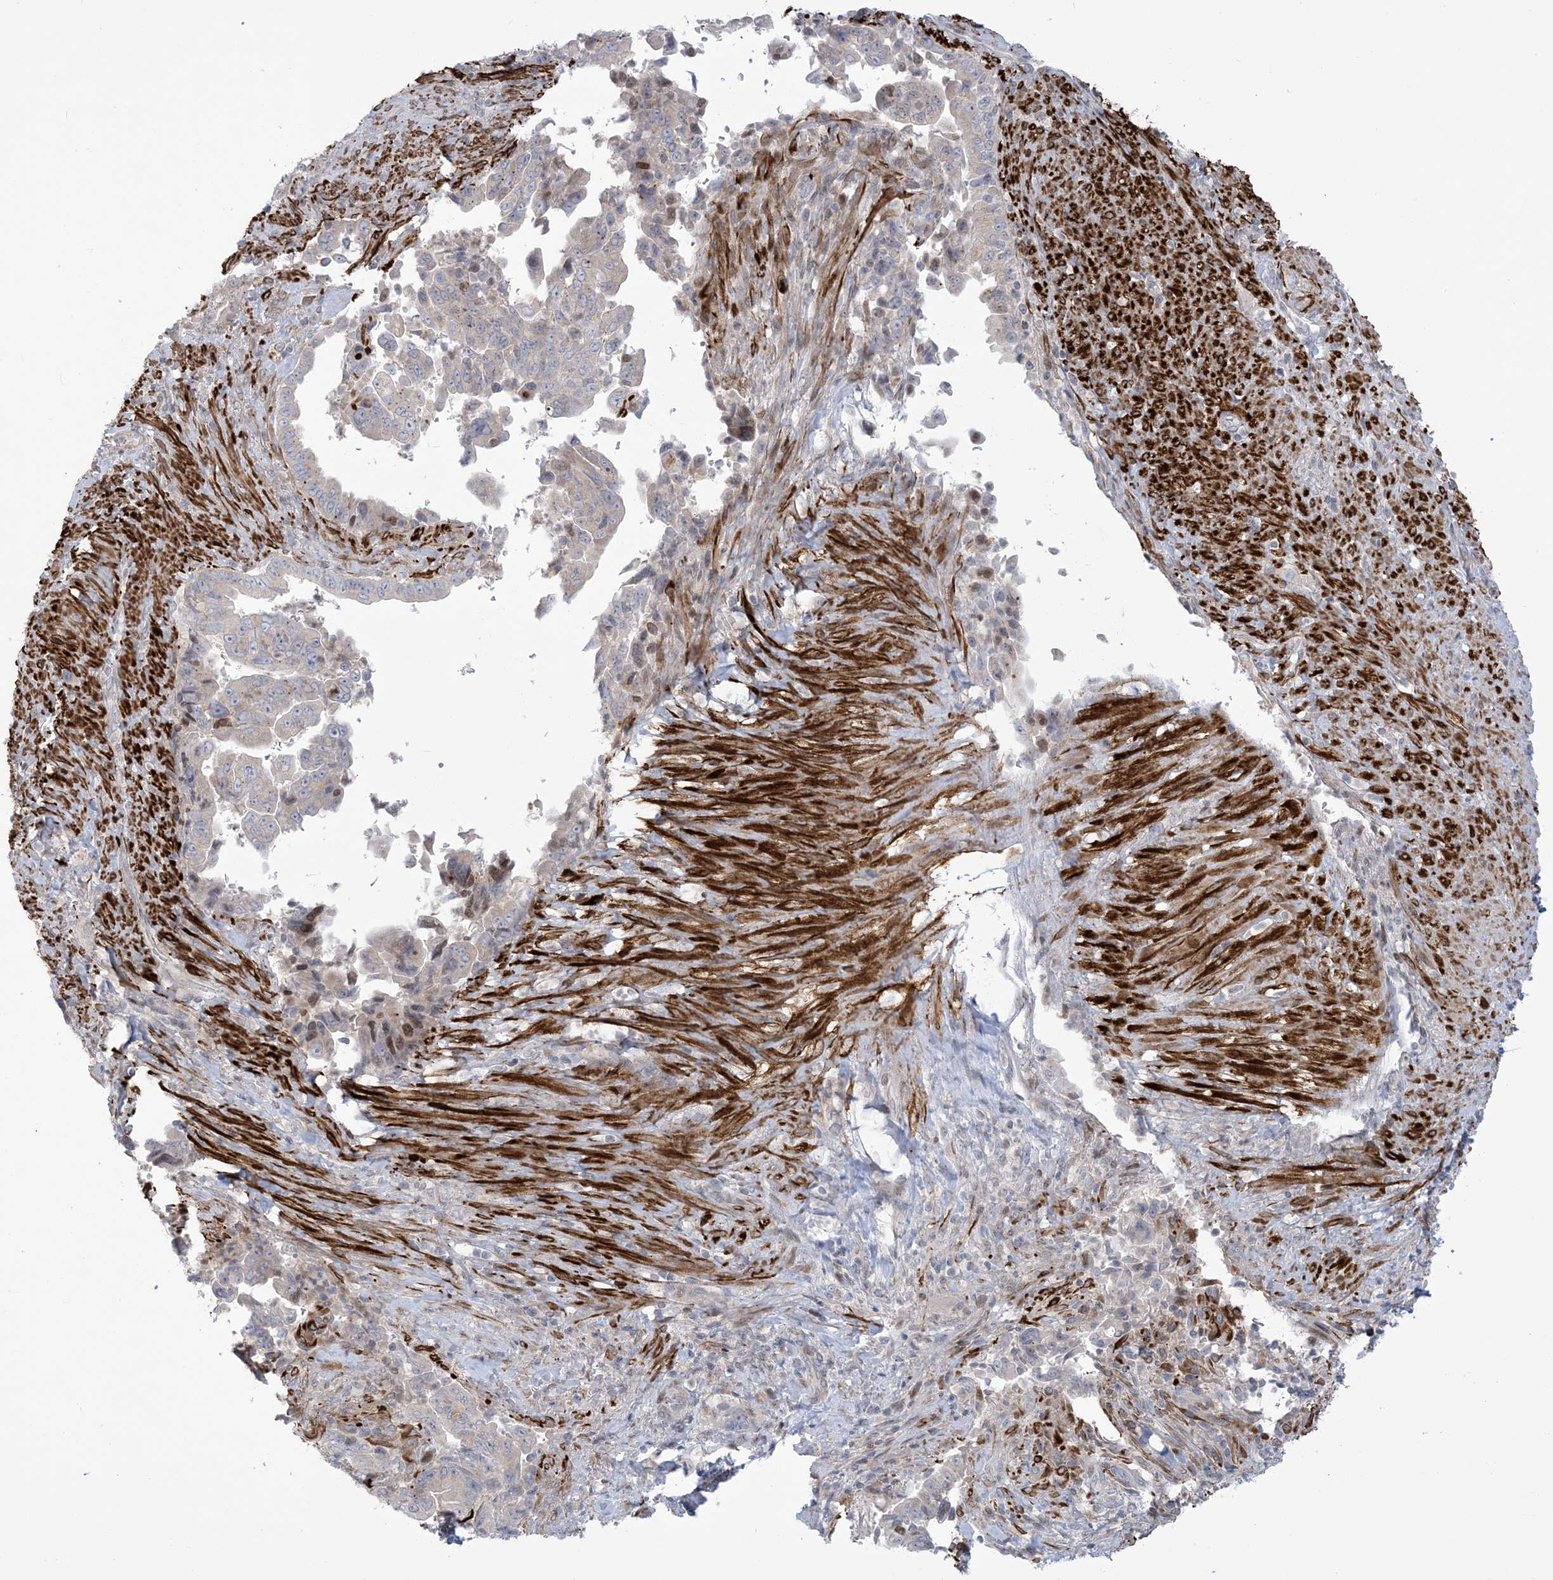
{"staining": {"intensity": "negative", "quantity": "none", "location": "none"}, "tissue": "pancreatic cancer", "cell_type": "Tumor cells", "image_type": "cancer", "snomed": [{"axis": "morphology", "description": "Adenocarcinoma, NOS"}, {"axis": "topography", "description": "Pancreas"}], "caption": "IHC of human adenocarcinoma (pancreatic) shows no staining in tumor cells.", "gene": "AFTPH", "patient": {"sex": "male", "age": 70}}